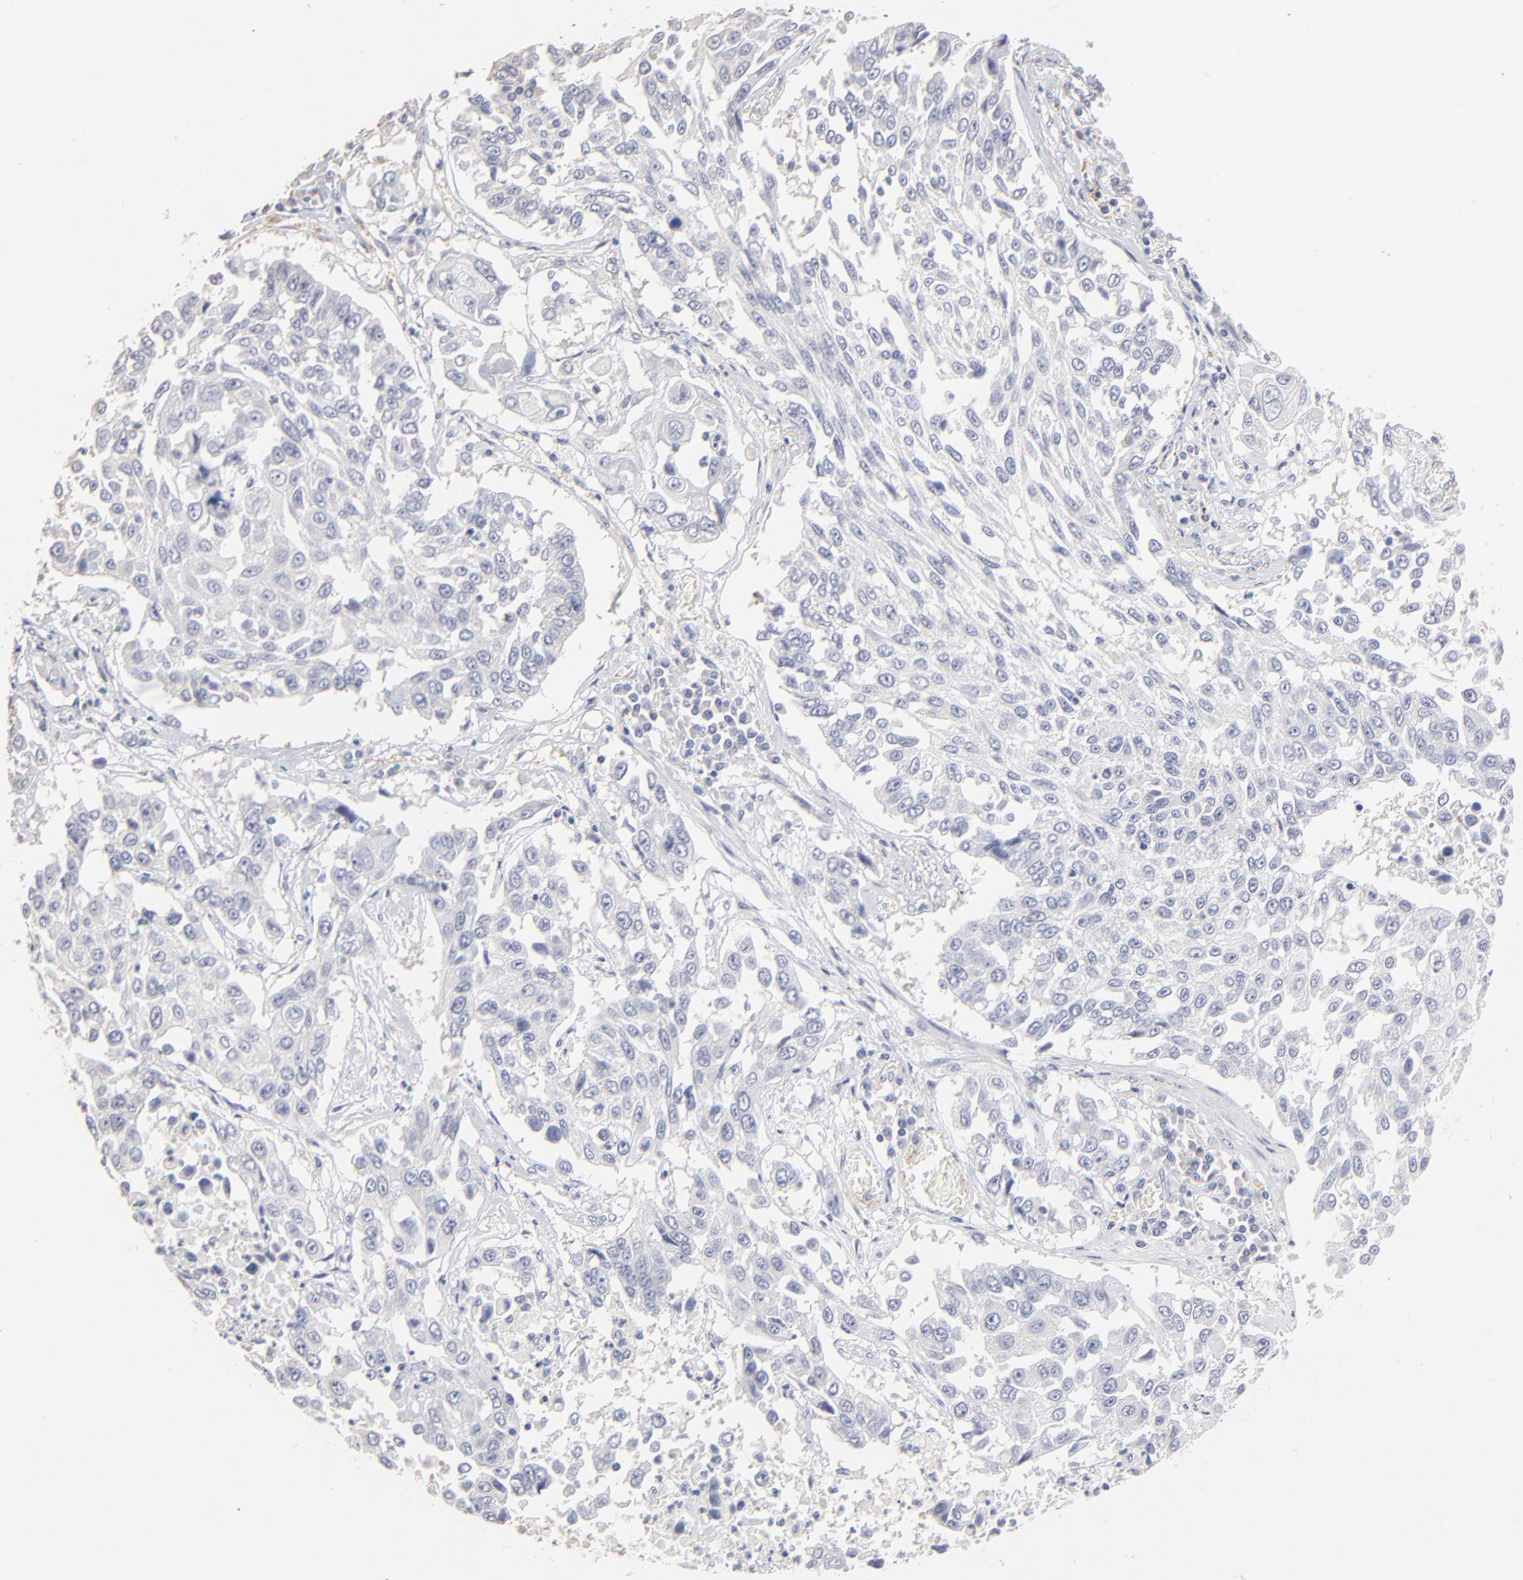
{"staining": {"intensity": "negative", "quantity": "none", "location": "none"}, "tissue": "lung cancer", "cell_type": "Tumor cells", "image_type": "cancer", "snomed": [{"axis": "morphology", "description": "Squamous cell carcinoma, NOS"}, {"axis": "topography", "description": "Lung"}], "caption": "This is an immunohistochemistry histopathology image of human lung cancer (squamous cell carcinoma). There is no staining in tumor cells.", "gene": "ITGA8", "patient": {"sex": "male", "age": 71}}